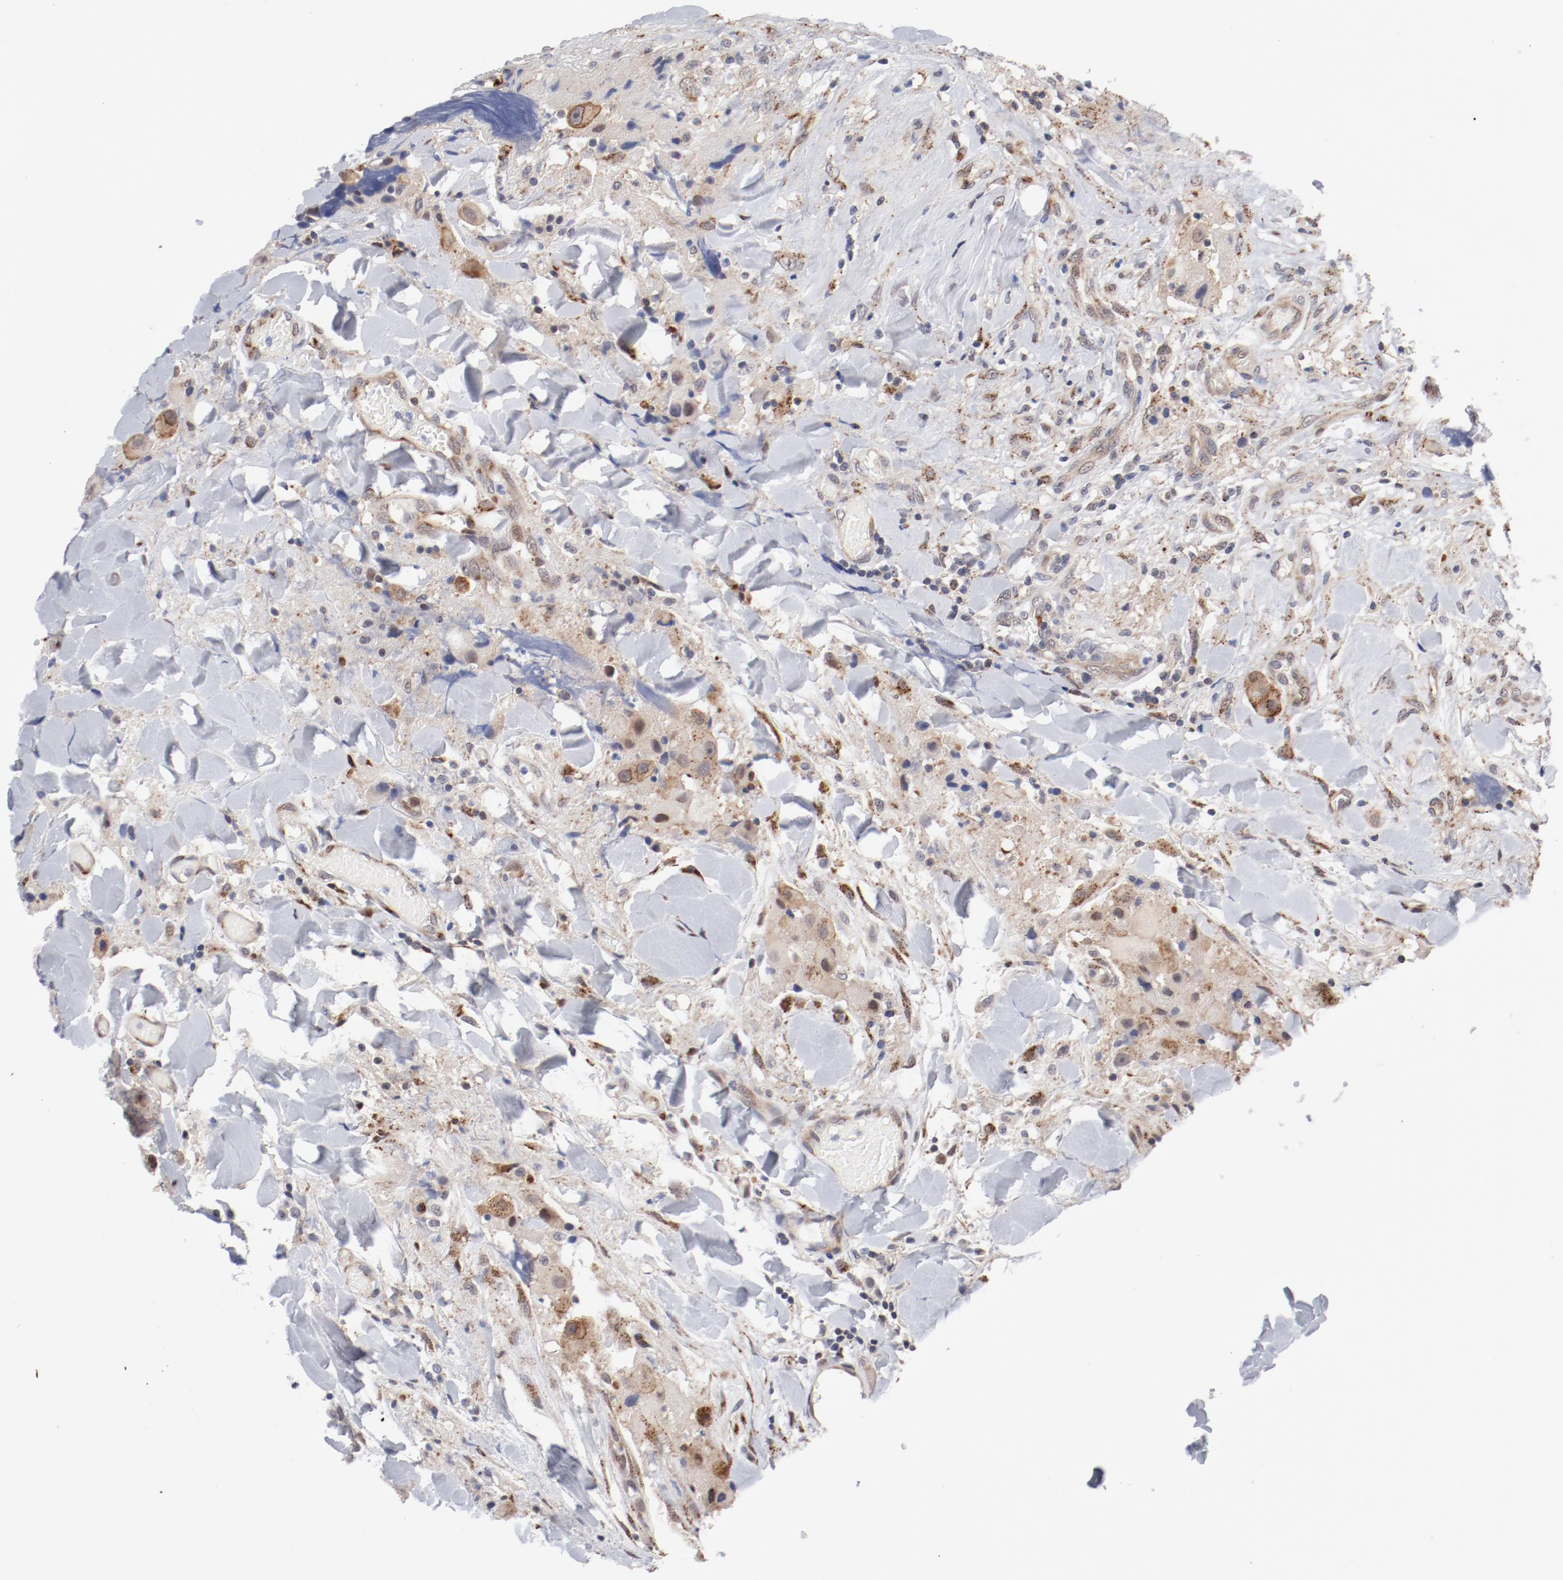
{"staining": {"intensity": "weak", "quantity": "<25%", "location": "cytoplasmic/membranous"}, "tissue": "head and neck cancer", "cell_type": "Tumor cells", "image_type": "cancer", "snomed": [{"axis": "morphology", "description": "Normal tissue, NOS"}, {"axis": "morphology", "description": "Adenocarcinoma, NOS"}, {"axis": "topography", "description": "Salivary gland"}, {"axis": "topography", "description": "Head-Neck"}], "caption": "Immunohistochemistry (IHC) image of head and neck cancer stained for a protein (brown), which exhibits no expression in tumor cells.", "gene": "RPL12", "patient": {"sex": "male", "age": 80}}